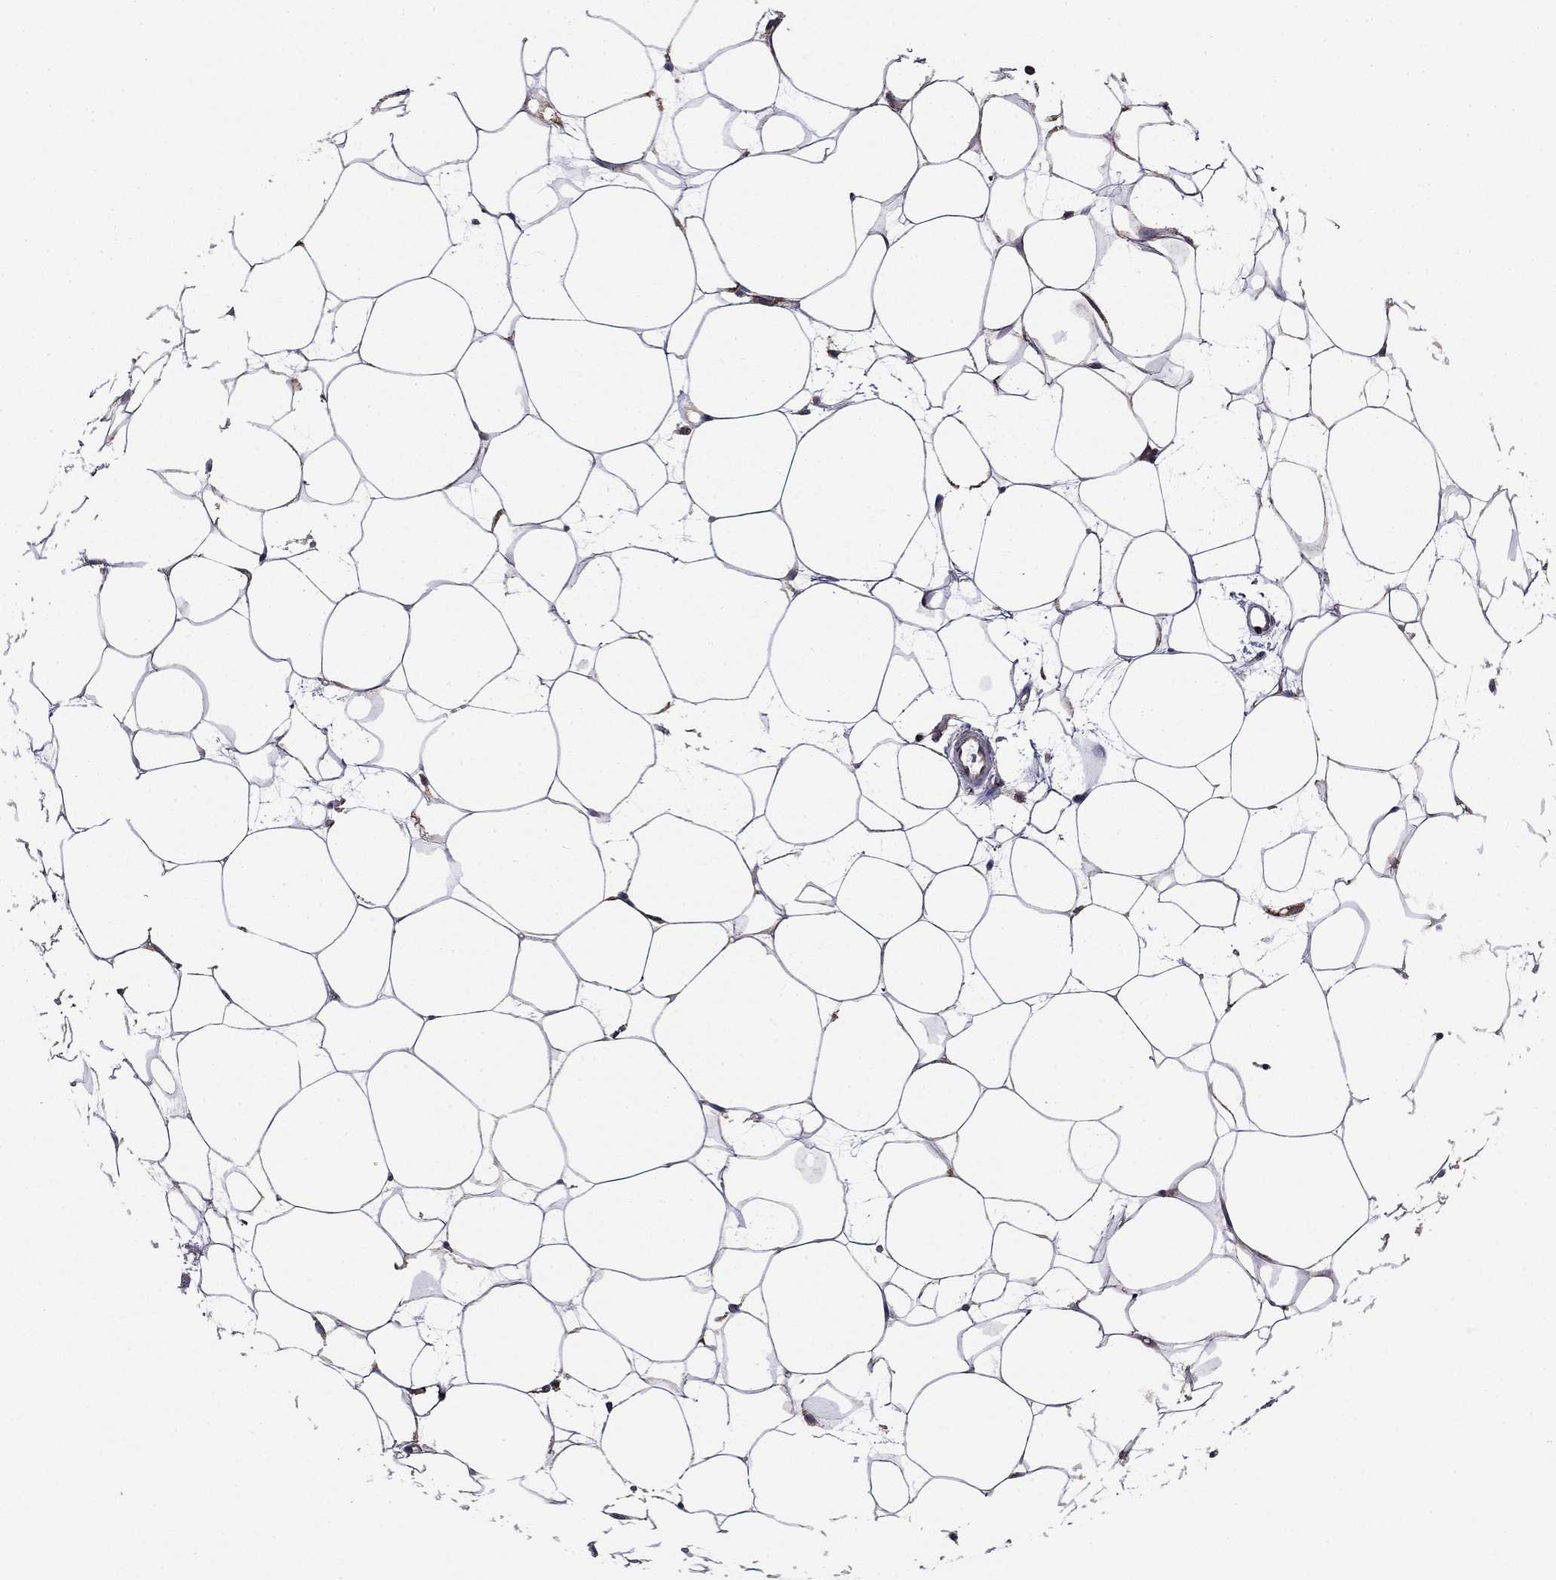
{"staining": {"intensity": "negative", "quantity": "none", "location": "none"}, "tissue": "breast", "cell_type": "Adipocytes", "image_type": "normal", "snomed": [{"axis": "morphology", "description": "Normal tissue, NOS"}, {"axis": "topography", "description": "Breast"}], "caption": "This micrograph is of benign breast stained with immunohistochemistry to label a protein in brown with the nuclei are counter-stained blue. There is no positivity in adipocytes. (Stains: DAB IHC with hematoxylin counter stain, Microscopy: brightfield microscopy at high magnification).", "gene": "NKIRAS1", "patient": {"sex": "female", "age": 37}}